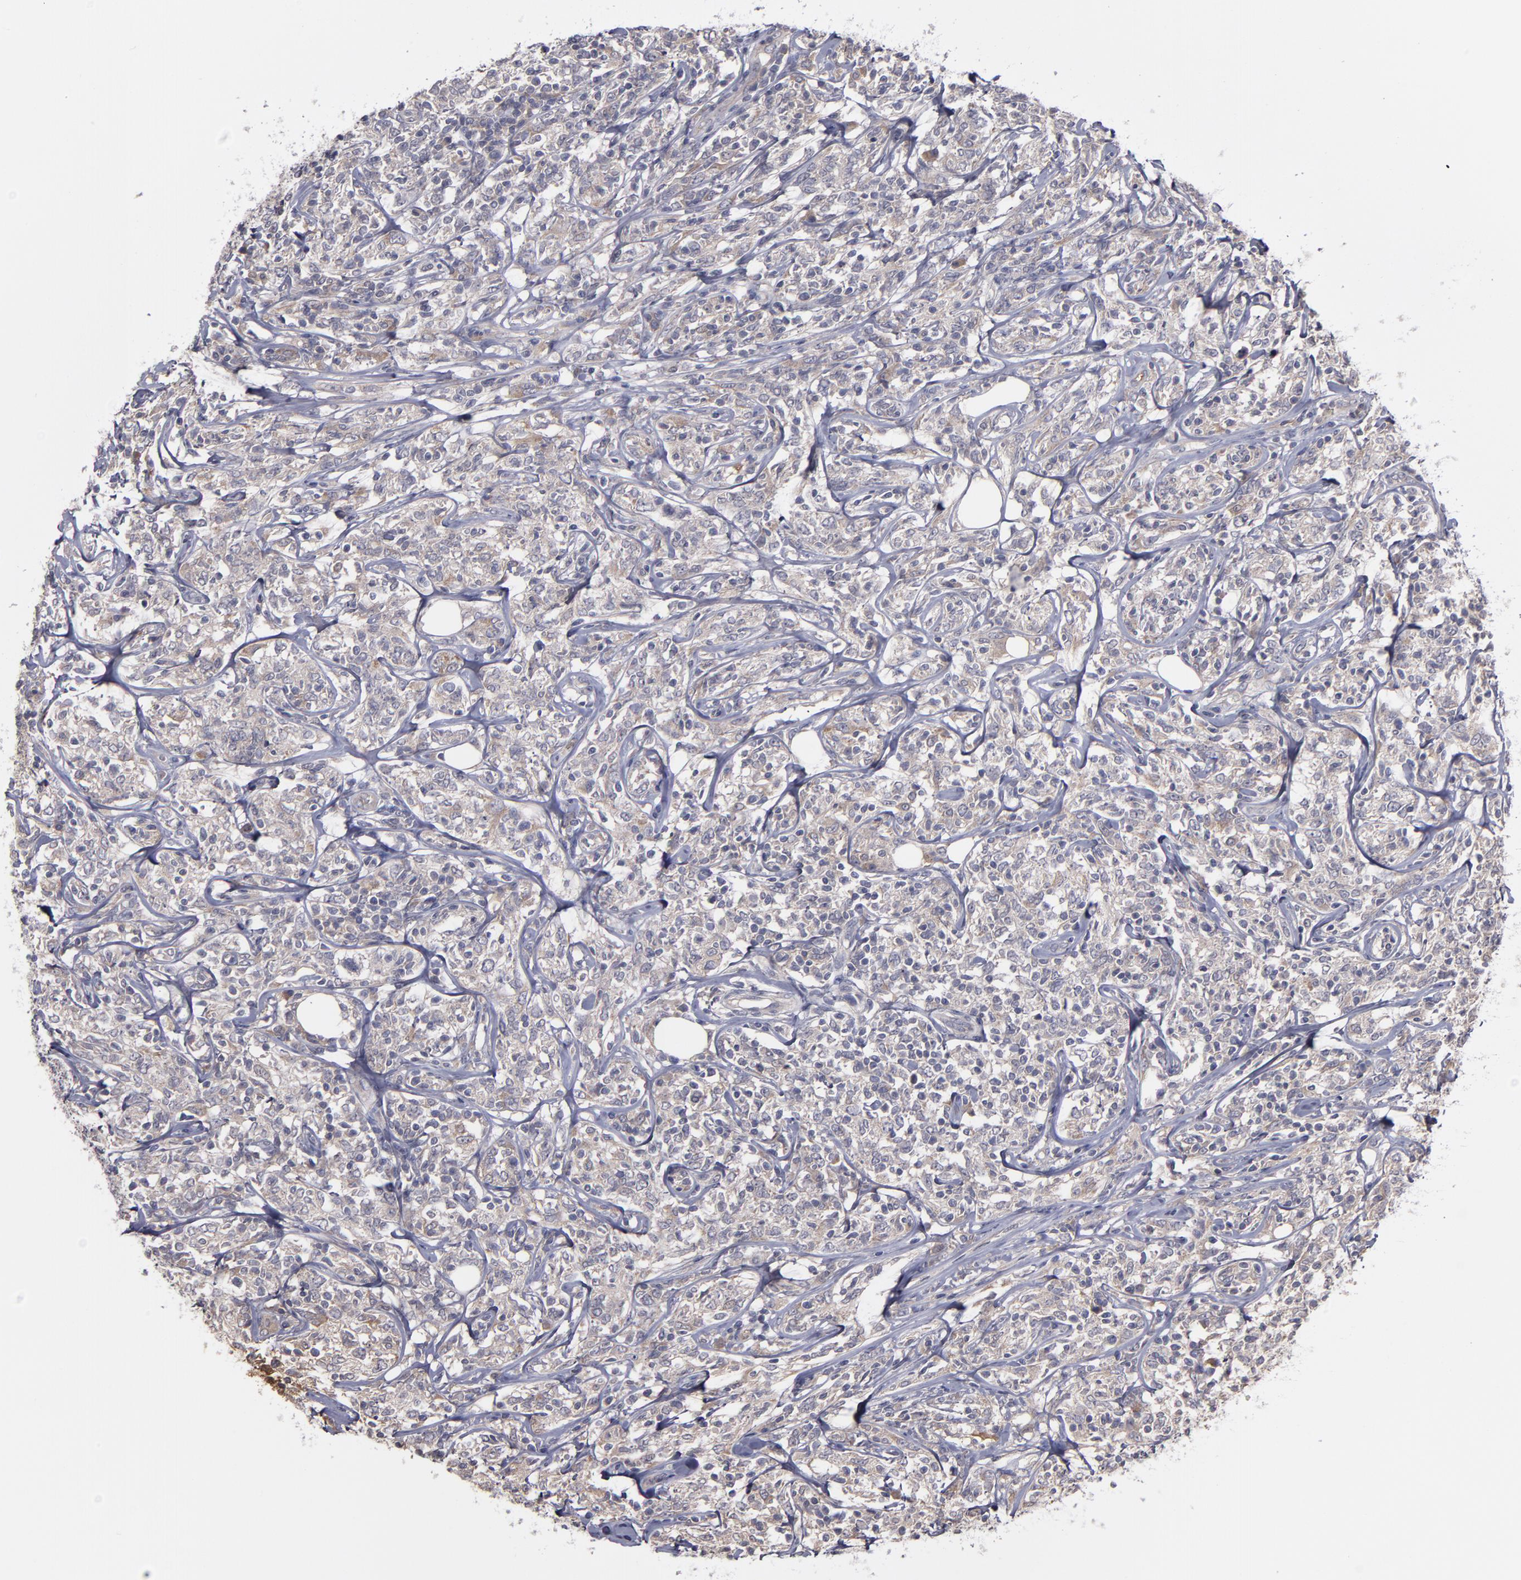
{"staining": {"intensity": "weak", "quantity": "25%-75%", "location": "cytoplasmic/membranous"}, "tissue": "lymphoma", "cell_type": "Tumor cells", "image_type": "cancer", "snomed": [{"axis": "morphology", "description": "Malignant lymphoma, non-Hodgkin's type, High grade"}, {"axis": "topography", "description": "Lymph node"}], "caption": "A histopathology image of human malignant lymphoma, non-Hodgkin's type (high-grade) stained for a protein displays weak cytoplasmic/membranous brown staining in tumor cells.", "gene": "MMP11", "patient": {"sex": "female", "age": 84}}